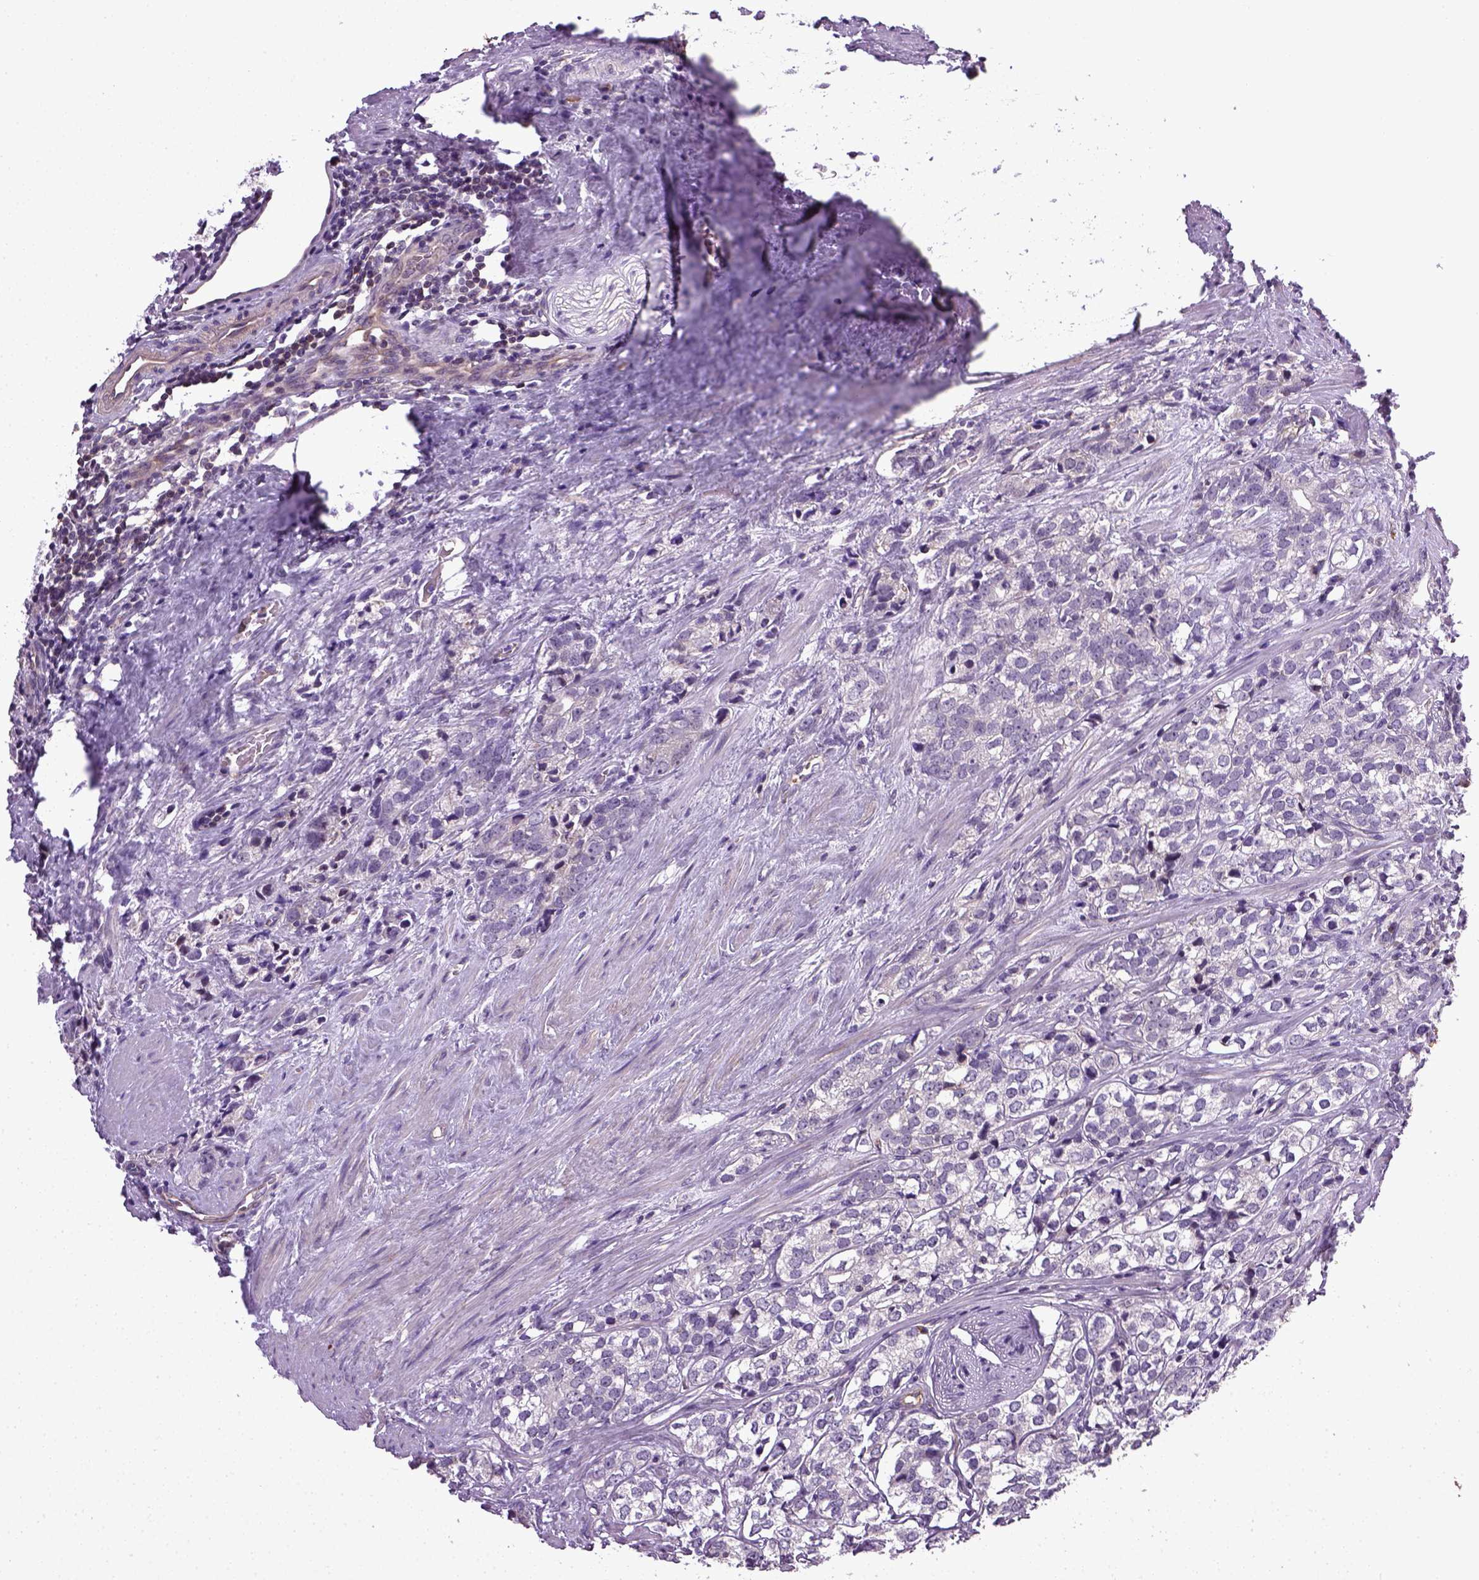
{"staining": {"intensity": "negative", "quantity": "none", "location": "none"}, "tissue": "prostate cancer", "cell_type": "Tumor cells", "image_type": "cancer", "snomed": [{"axis": "morphology", "description": "Adenocarcinoma, NOS"}, {"axis": "topography", "description": "Prostate and seminal vesicle, NOS"}], "caption": "Tumor cells are negative for protein expression in human prostate adenocarcinoma.", "gene": "TPRG1", "patient": {"sex": "male", "age": 63}}